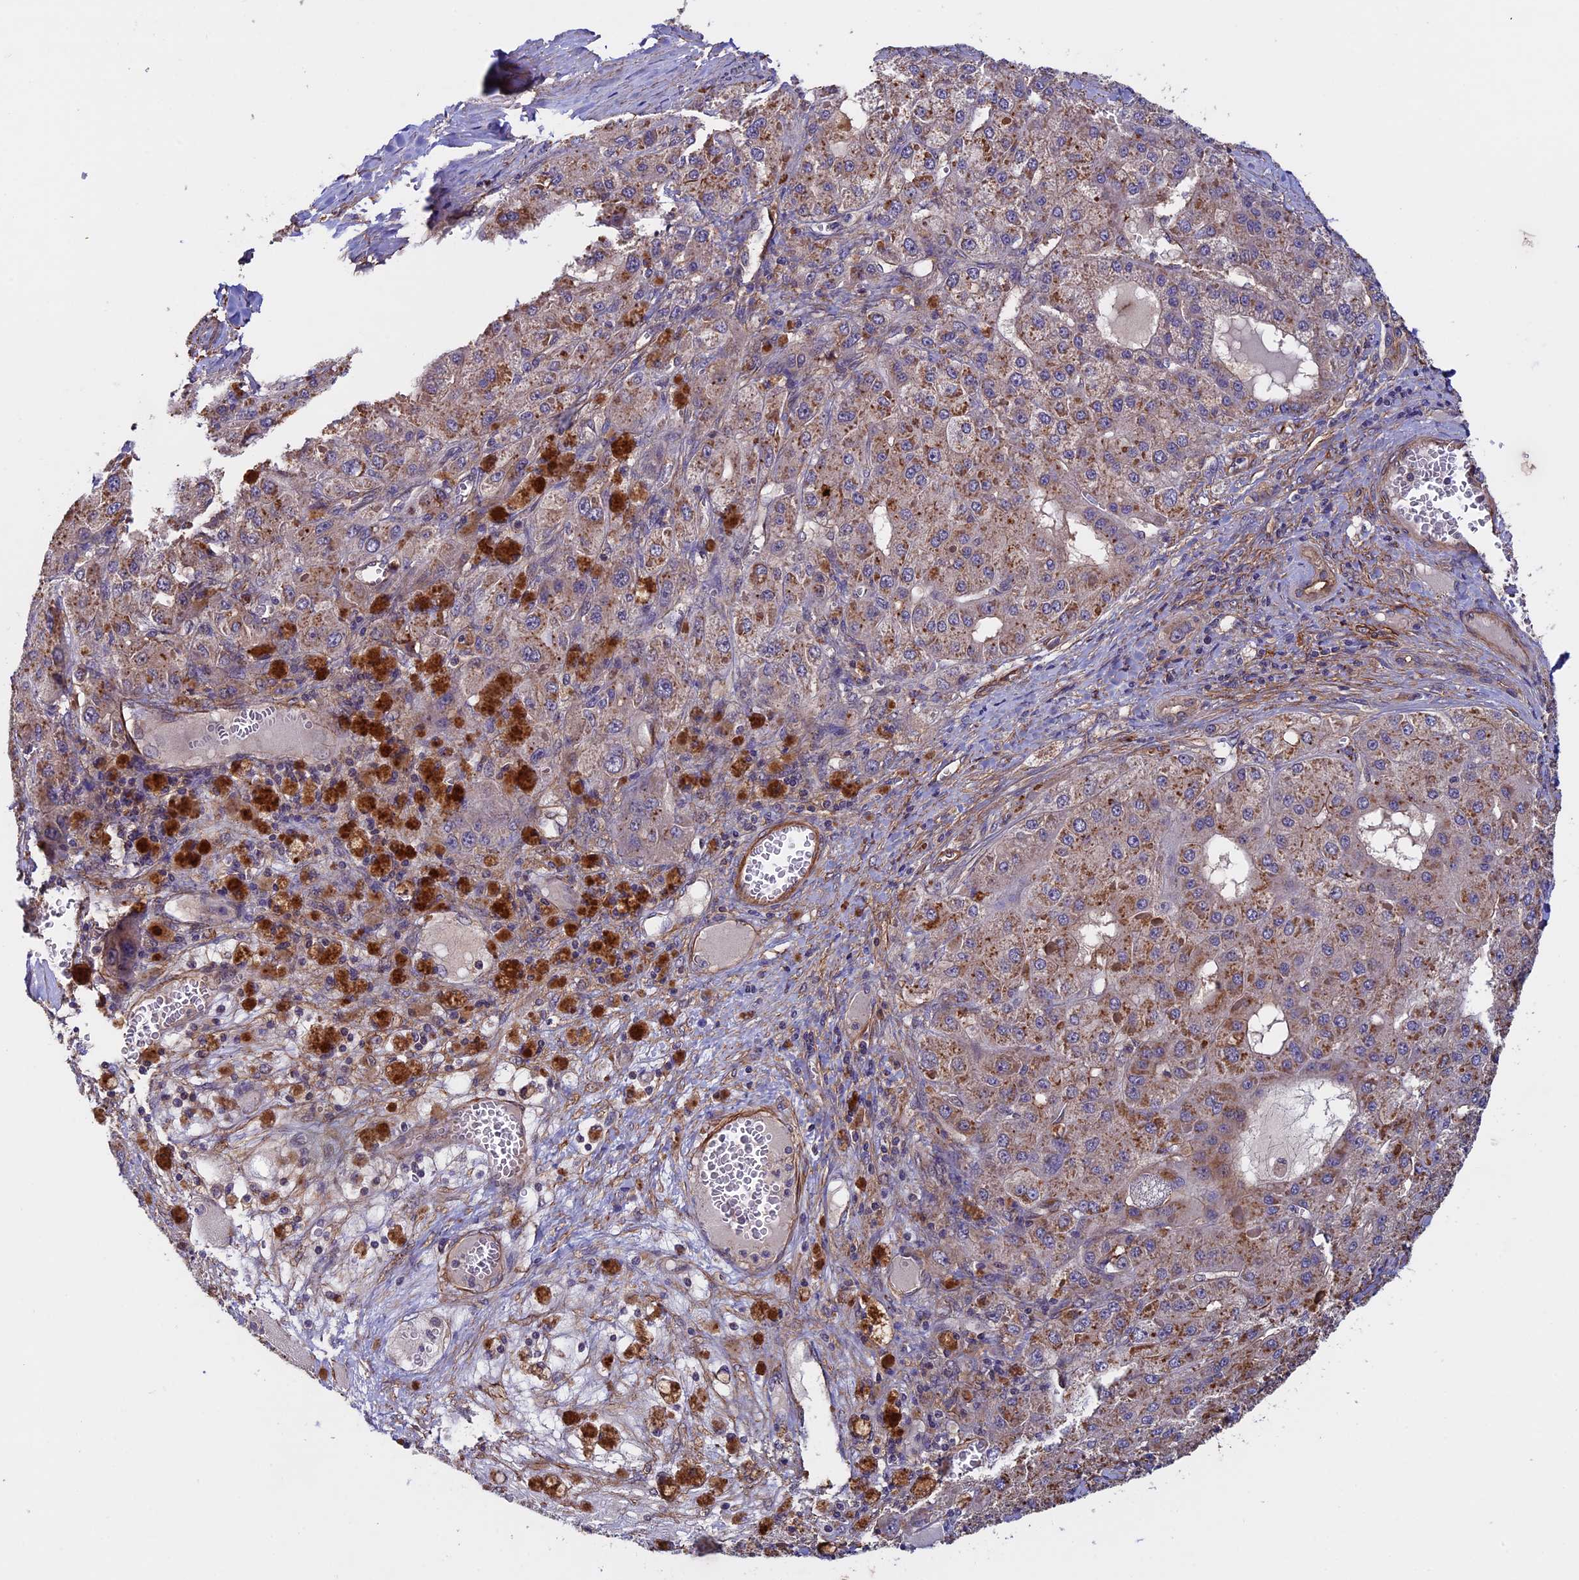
{"staining": {"intensity": "moderate", "quantity": "25%-75%", "location": "cytoplasmic/membranous"}, "tissue": "liver cancer", "cell_type": "Tumor cells", "image_type": "cancer", "snomed": [{"axis": "morphology", "description": "Carcinoma, Hepatocellular, NOS"}, {"axis": "topography", "description": "Liver"}], "caption": "There is medium levels of moderate cytoplasmic/membranous expression in tumor cells of liver hepatocellular carcinoma, as demonstrated by immunohistochemical staining (brown color).", "gene": "SLC9A5", "patient": {"sex": "female", "age": 73}}